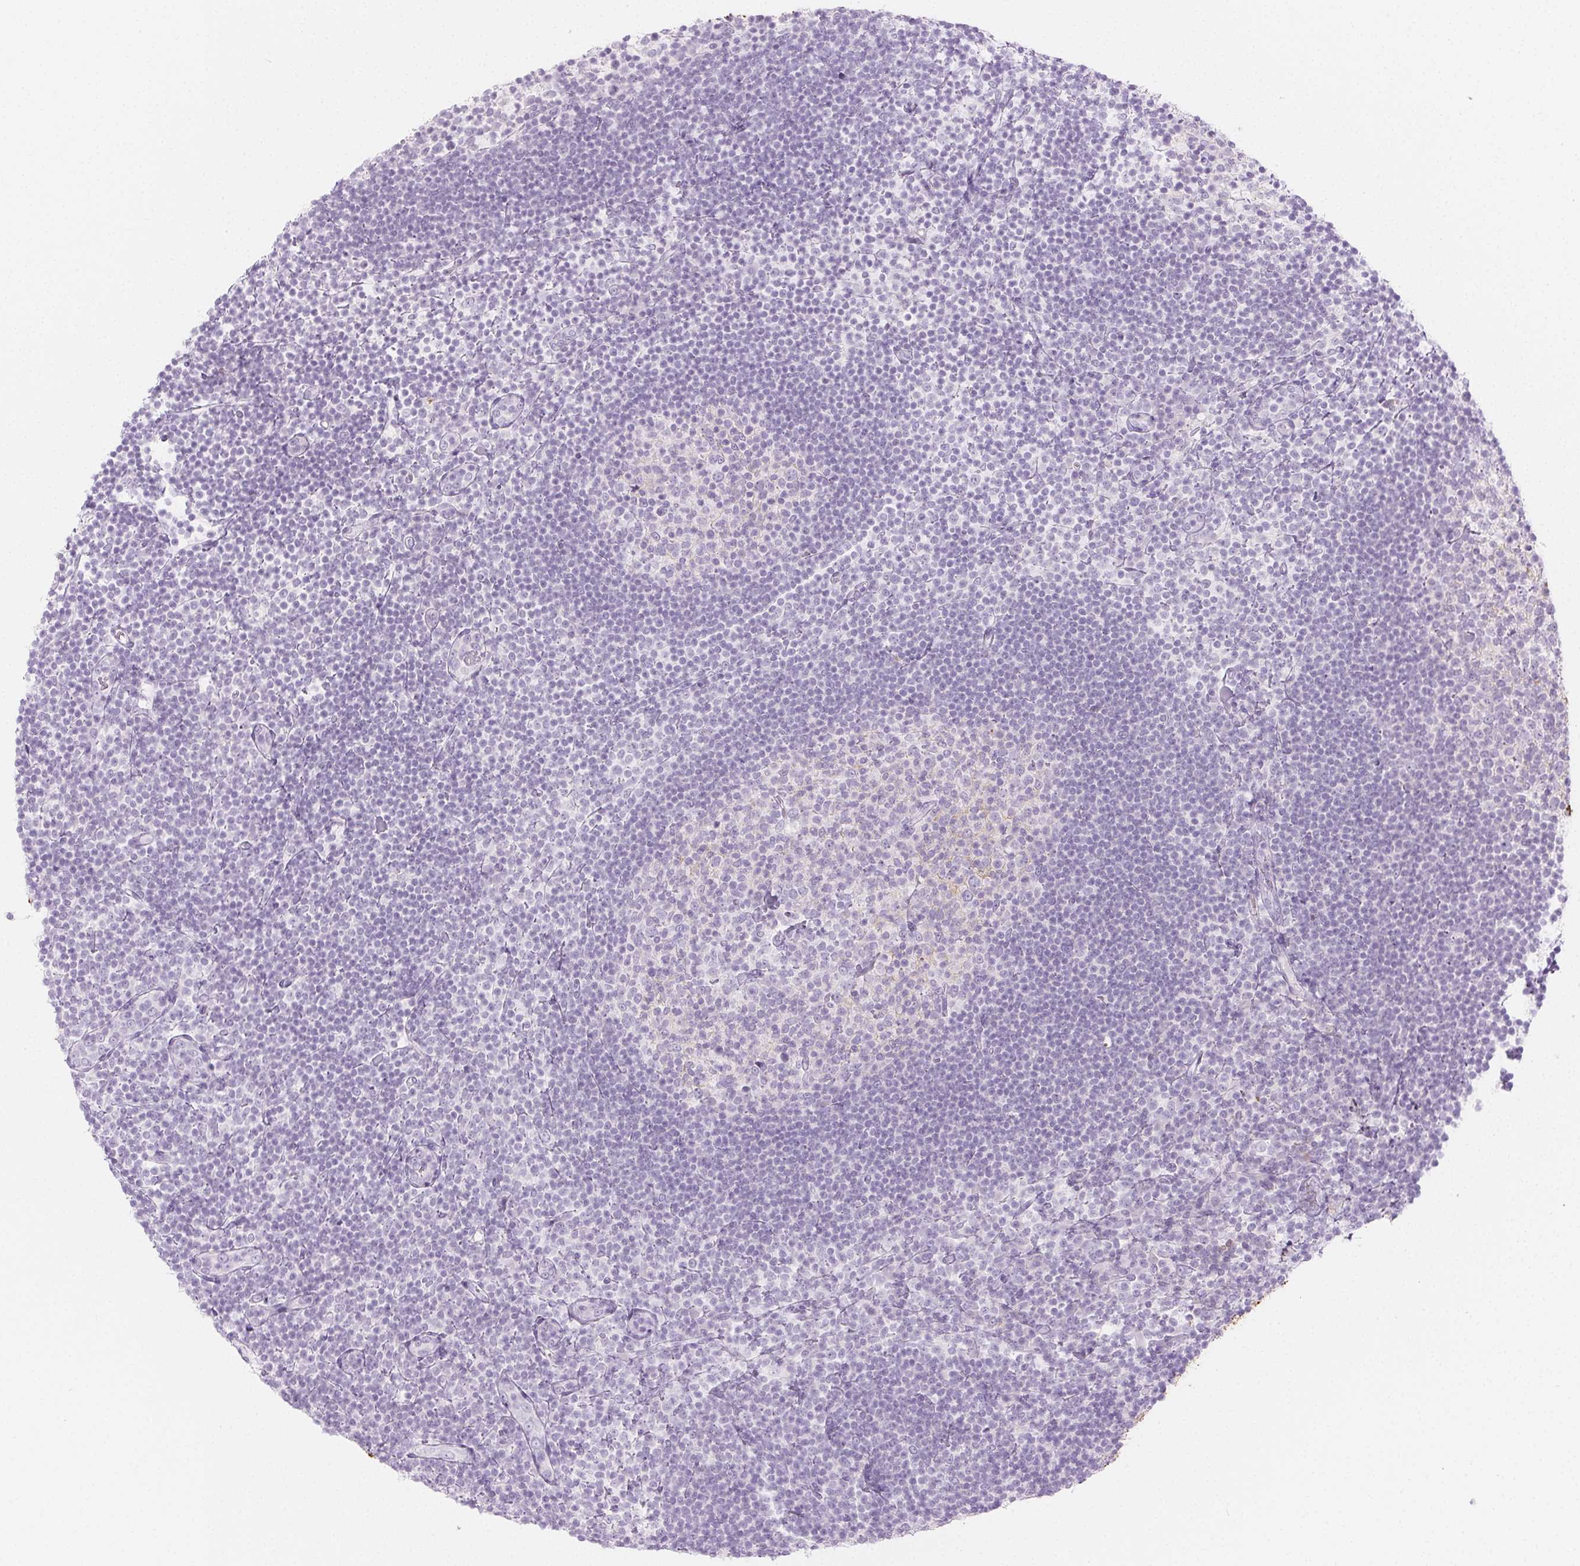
{"staining": {"intensity": "negative", "quantity": "none", "location": "none"}, "tissue": "tonsil", "cell_type": "Germinal center cells", "image_type": "normal", "snomed": [{"axis": "morphology", "description": "Normal tissue, NOS"}, {"axis": "topography", "description": "Tonsil"}], "caption": "Photomicrograph shows no significant protein expression in germinal center cells of unremarkable tonsil. The staining was performed using DAB (3,3'-diaminobenzidine) to visualize the protein expression in brown, while the nuclei were stained in blue with hematoxylin (Magnification: 20x).", "gene": "SPRR3", "patient": {"sex": "female", "age": 10}}